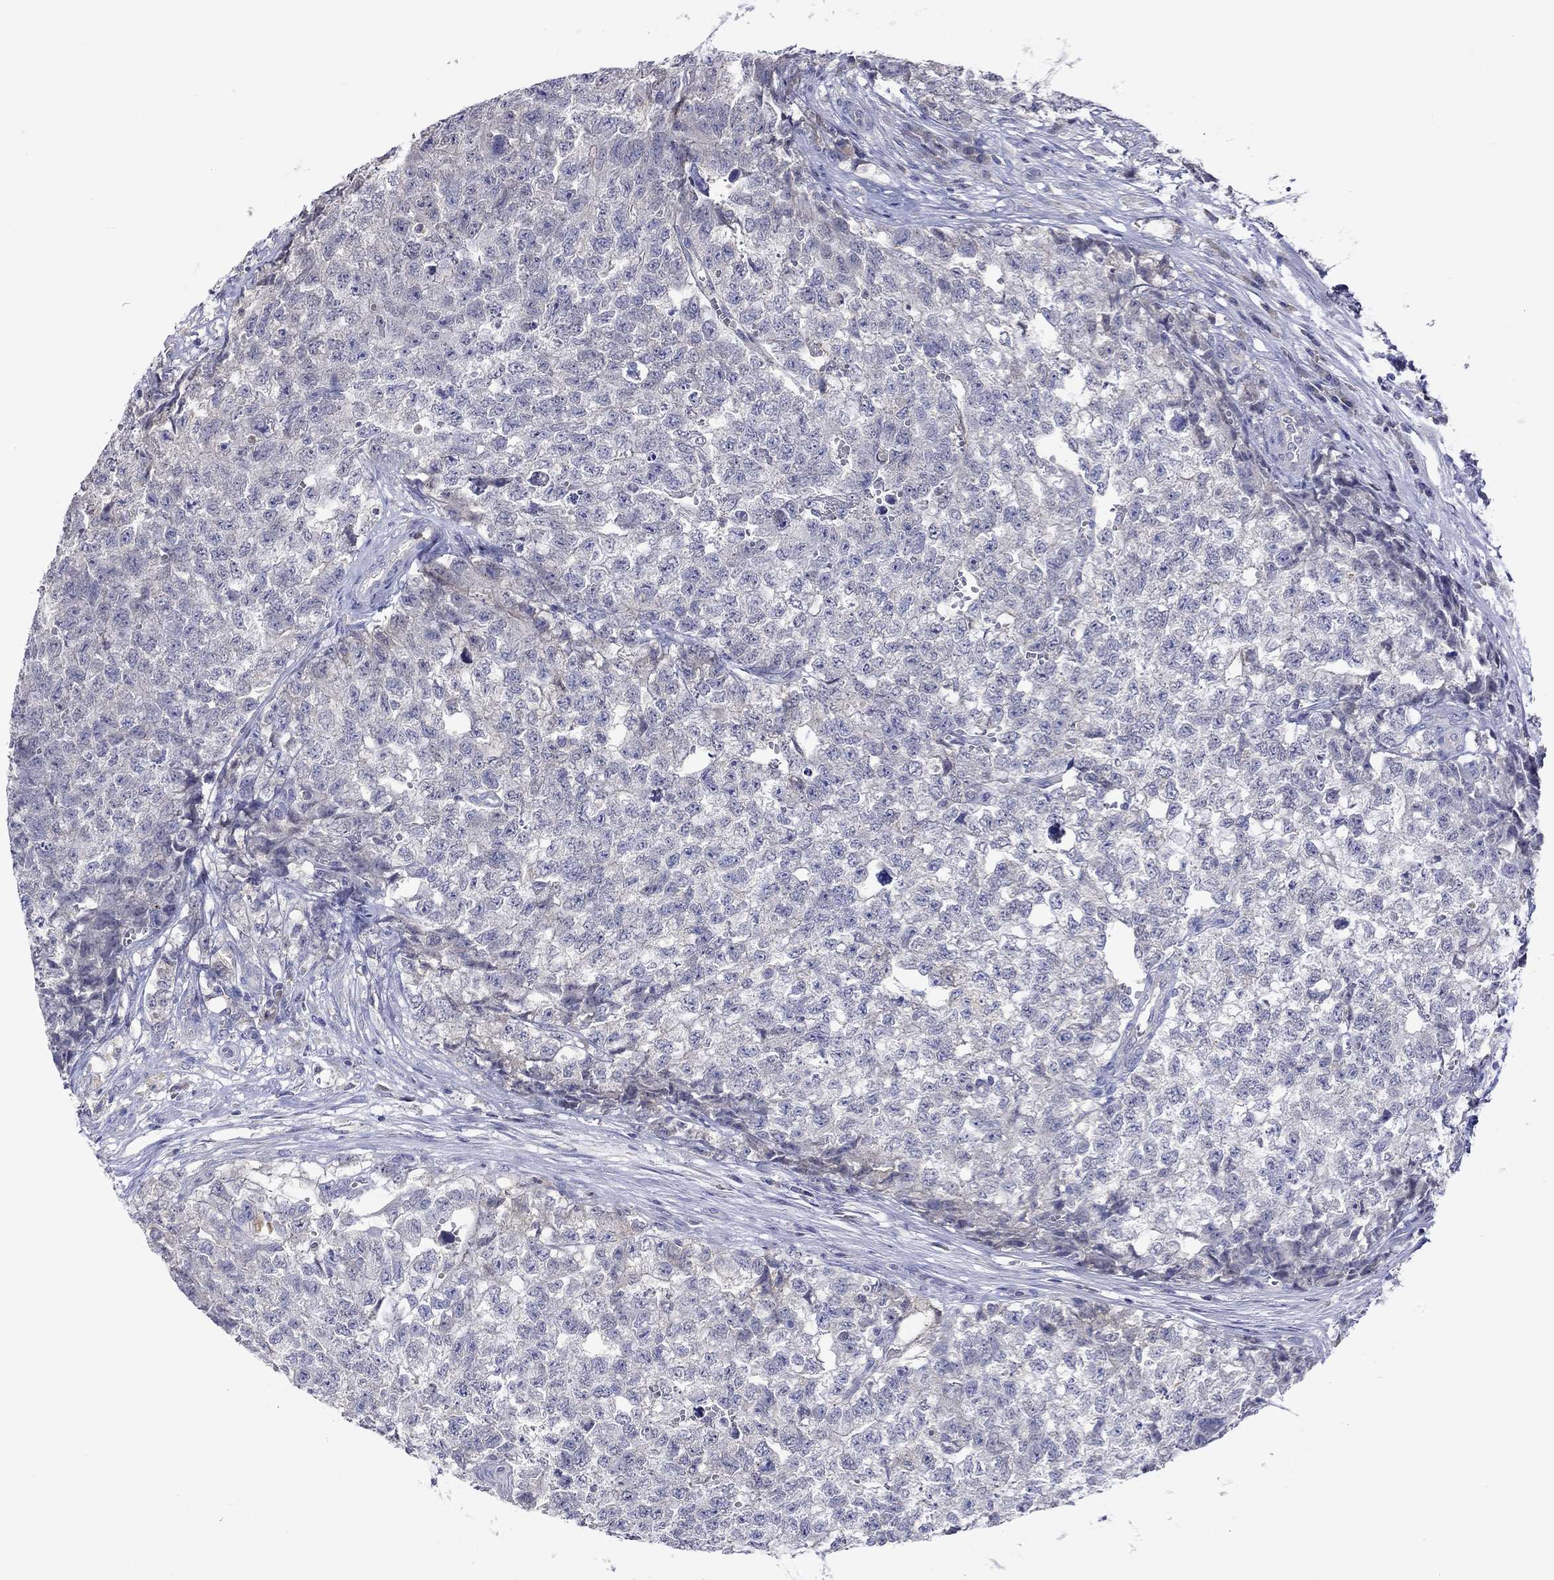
{"staining": {"intensity": "negative", "quantity": "none", "location": "none"}, "tissue": "testis cancer", "cell_type": "Tumor cells", "image_type": "cancer", "snomed": [{"axis": "morphology", "description": "Seminoma, NOS"}, {"axis": "morphology", "description": "Carcinoma, Embryonal, NOS"}, {"axis": "topography", "description": "Testis"}], "caption": "Protein analysis of seminoma (testis) demonstrates no significant staining in tumor cells.", "gene": "LRFN4", "patient": {"sex": "male", "age": 22}}